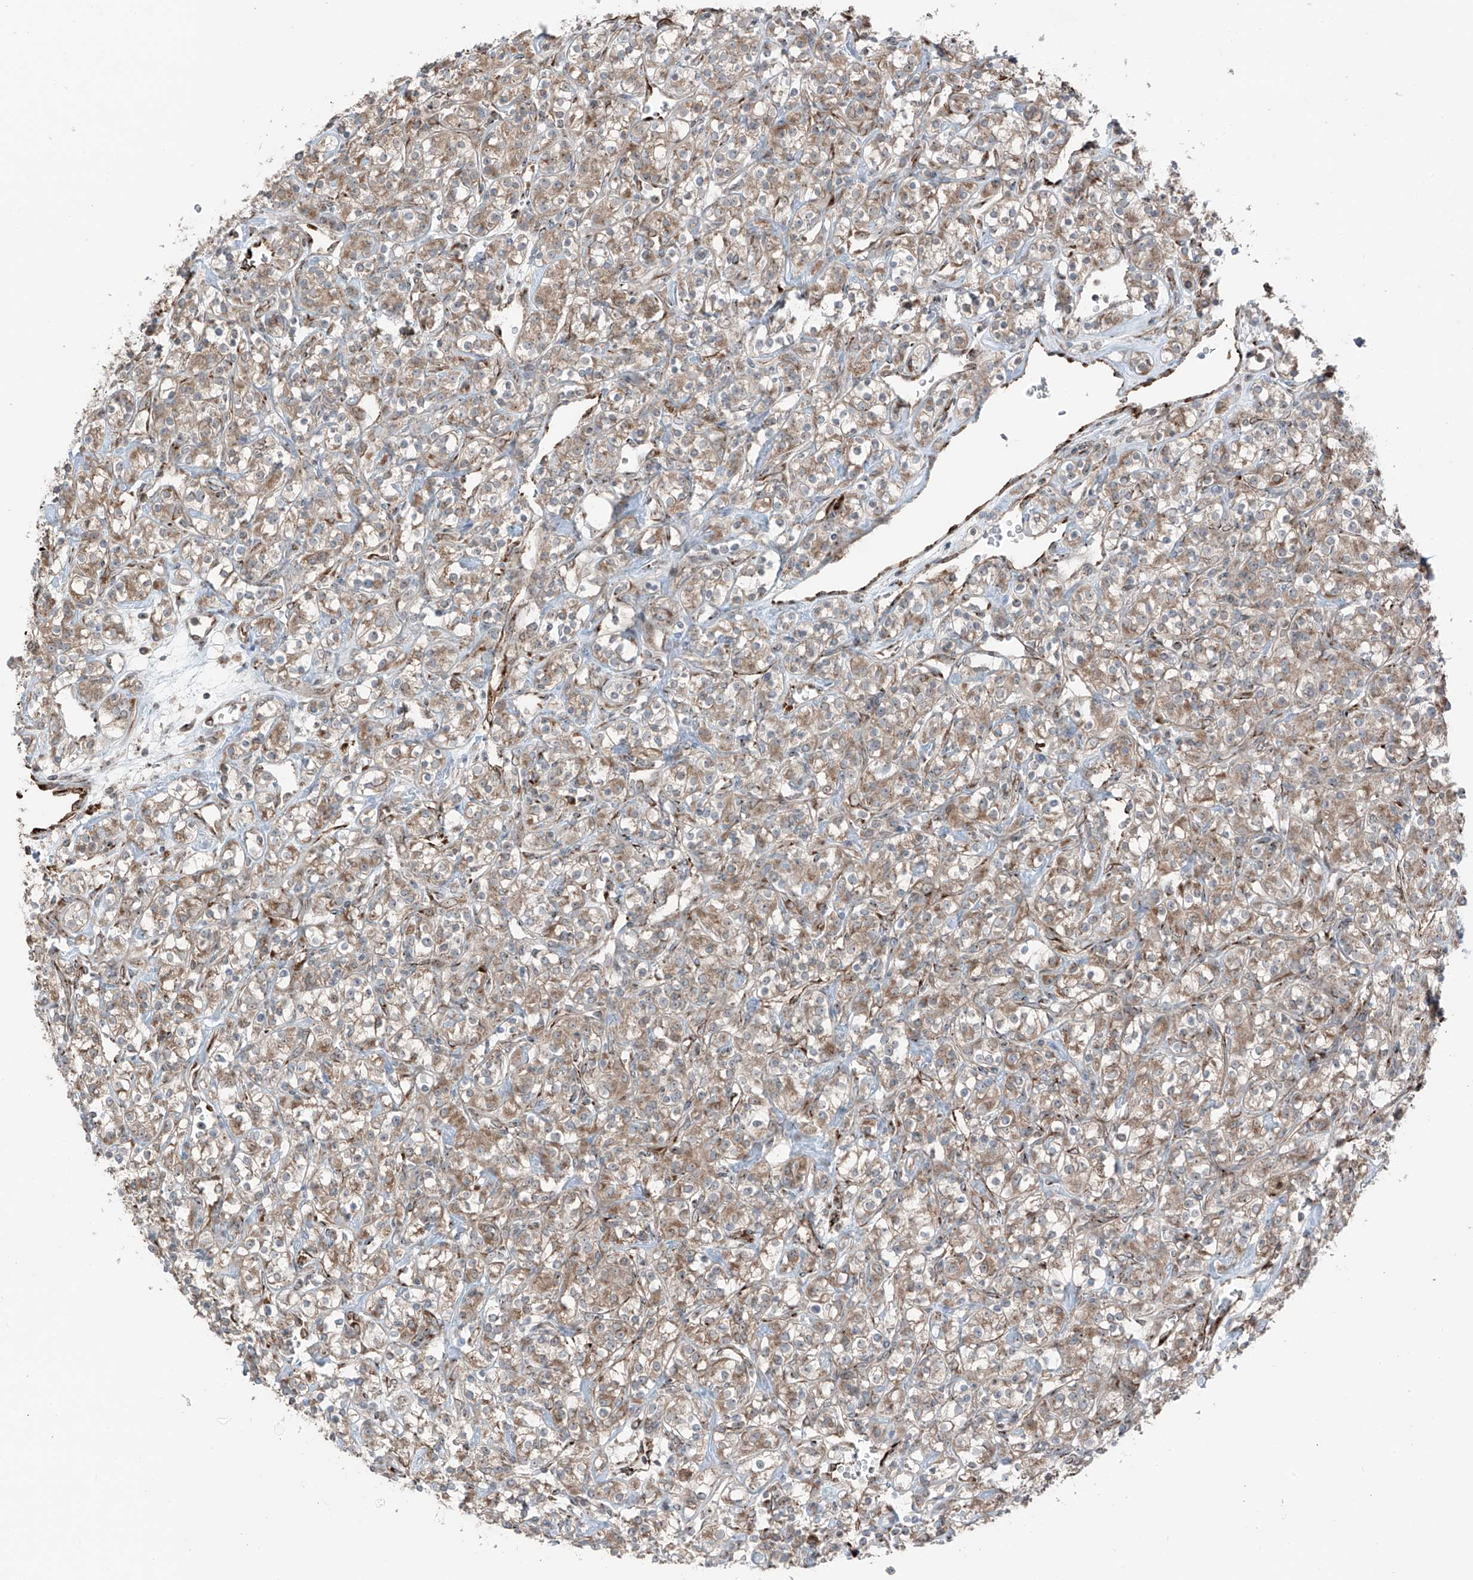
{"staining": {"intensity": "moderate", "quantity": ">75%", "location": "cytoplasmic/membranous"}, "tissue": "renal cancer", "cell_type": "Tumor cells", "image_type": "cancer", "snomed": [{"axis": "morphology", "description": "Adenocarcinoma, NOS"}, {"axis": "topography", "description": "Kidney"}], "caption": "This histopathology image shows IHC staining of human renal adenocarcinoma, with medium moderate cytoplasmic/membranous positivity in approximately >75% of tumor cells.", "gene": "ERLEC1", "patient": {"sex": "male", "age": 77}}